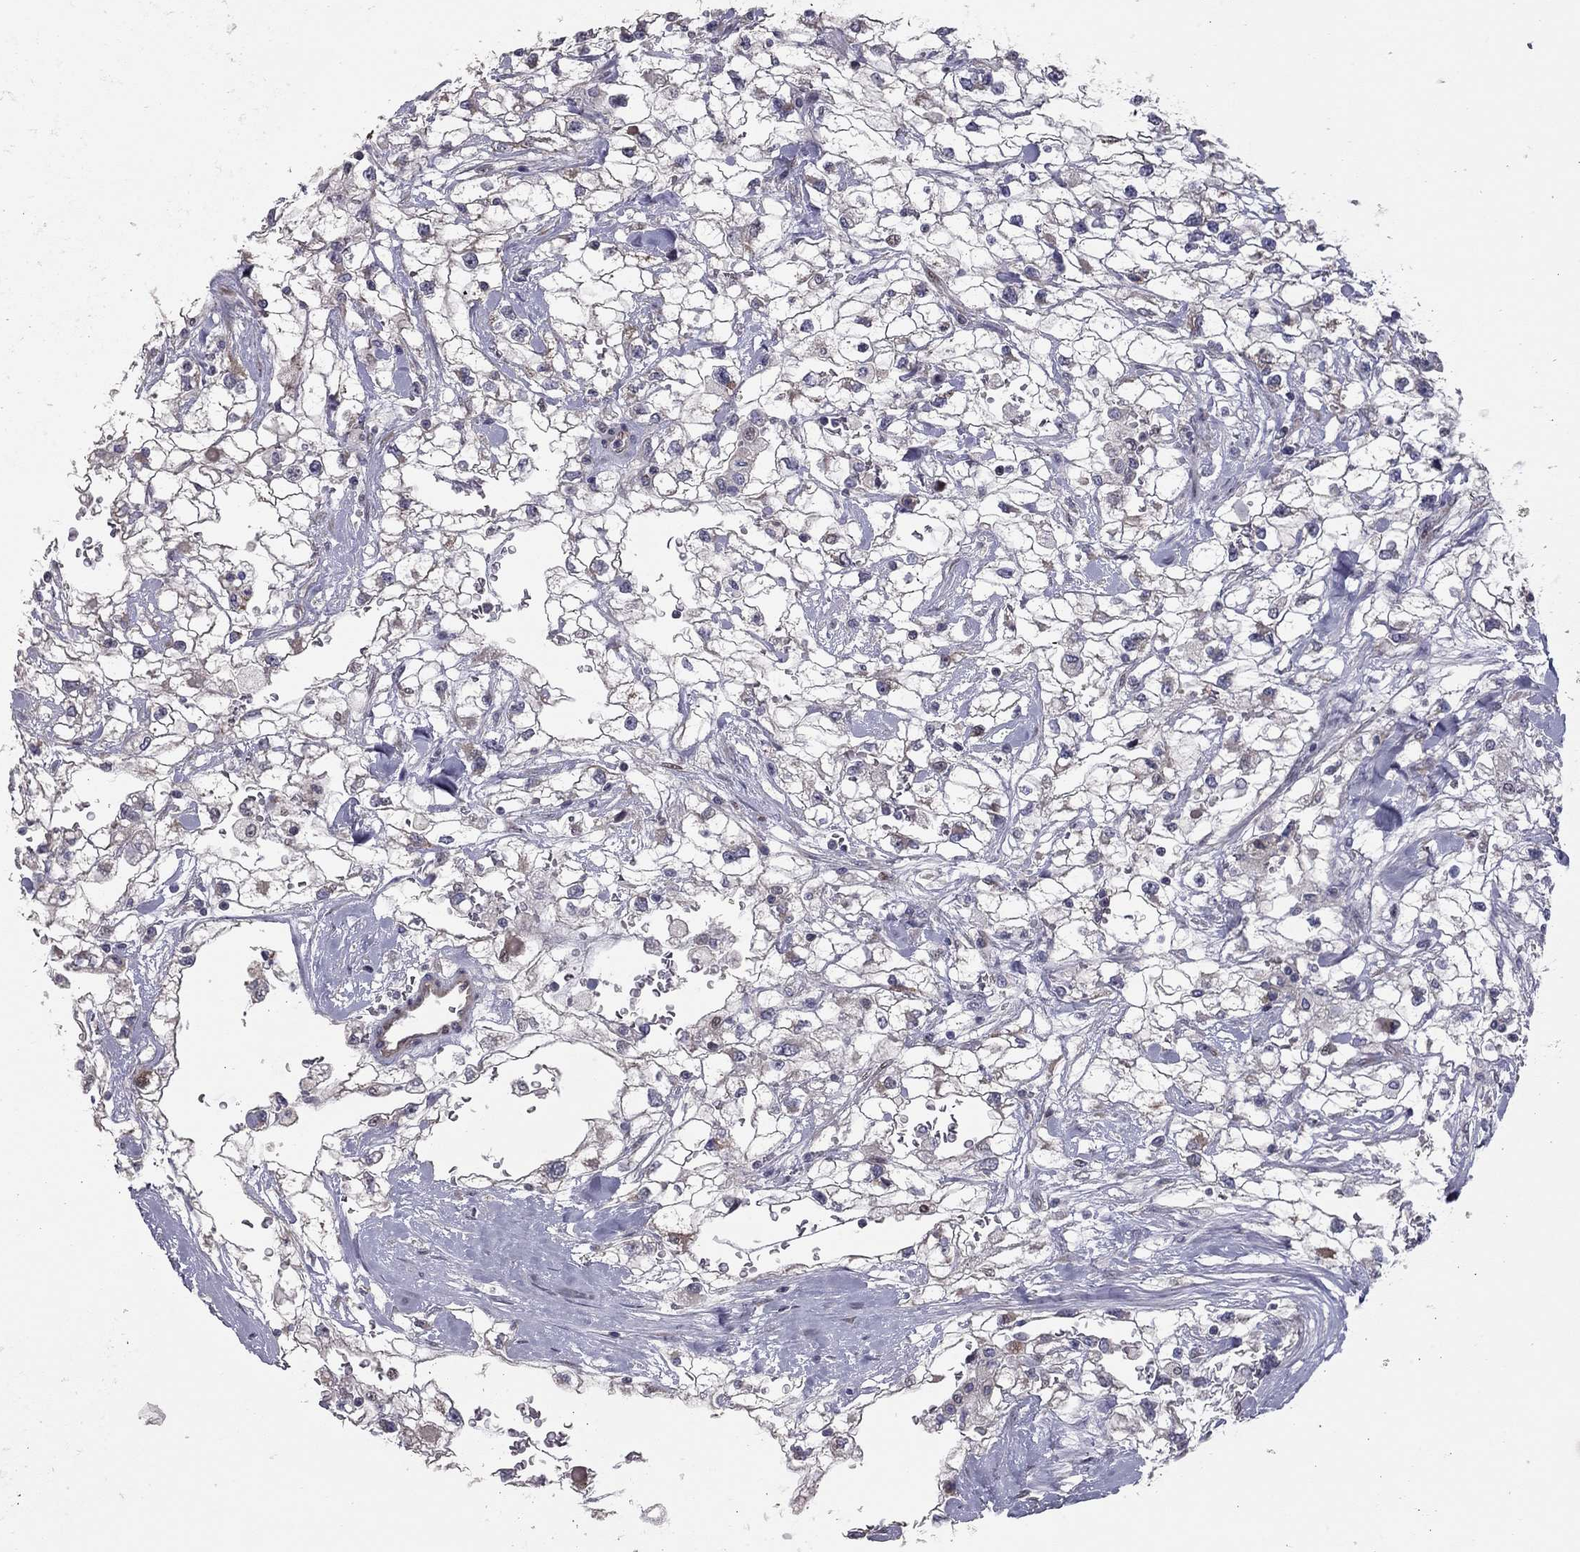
{"staining": {"intensity": "negative", "quantity": "none", "location": "none"}, "tissue": "renal cancer", "cell_type": "Tumor cells", "image_type": "cancer", "snomed": [{"axis": "morphology", "description": "Adenocarcinoma, NOS"}, {"axis": "topography", "description": "Kidney"}], "caption": "An immunohistochemistry photomicrograph of renal cancer (adenocarcinoma) is shown. There is no staining in tumor cells of renal cancer (adenocarcinoma).", "gene": "DUSP7", "patient": {"sex": "male", "age": 59}}